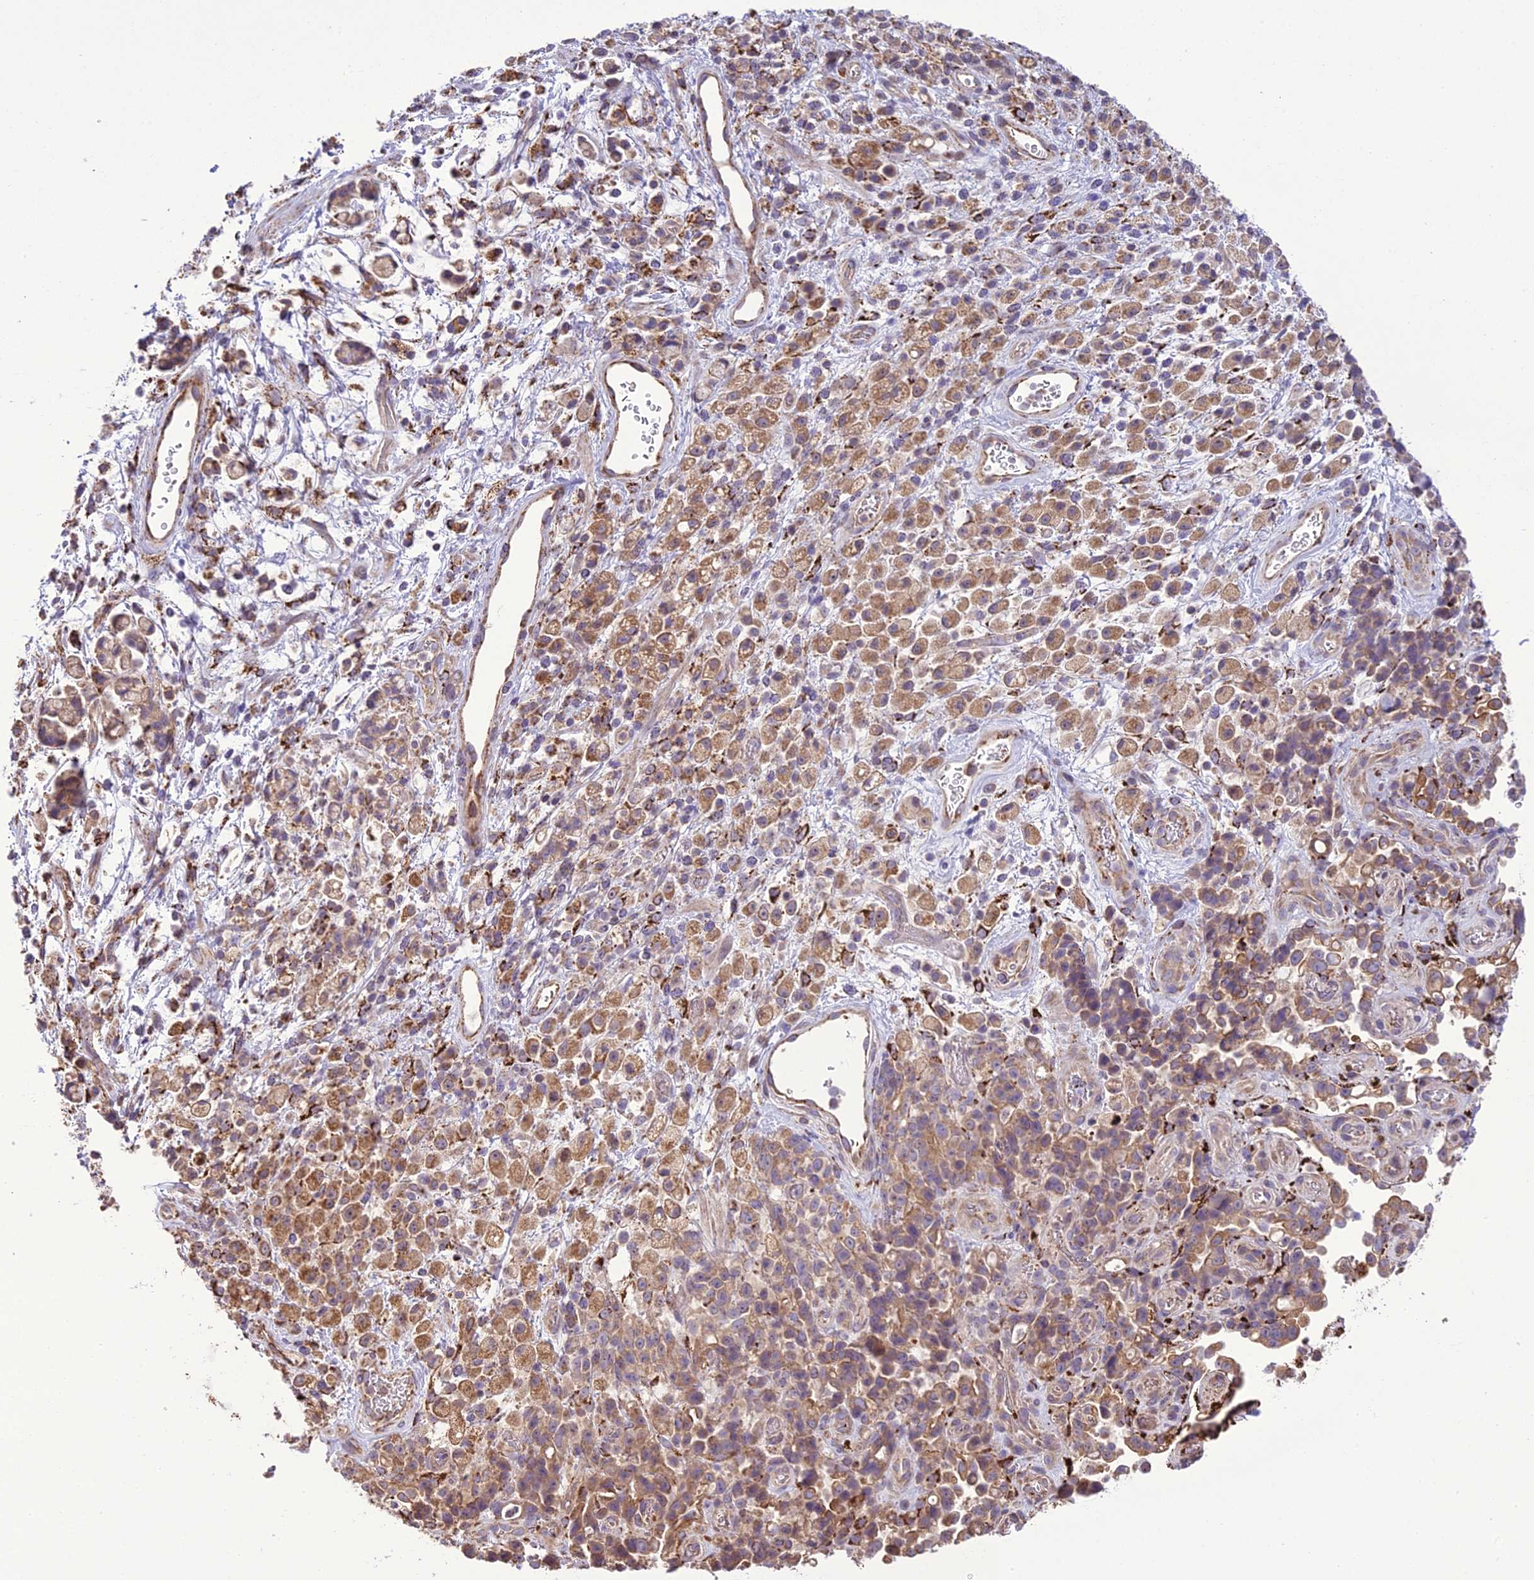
{"staining": {"intensity": "moderate", "quantity": ">75%", "location": "cytoplasmic/membranous"}, "tissue": "stomach cancer", "cell_type": "Tumor cells", "image_type": "cancer", "snomed": [{"axis": "morphology", "description": "Adenocarcinoma, NOS"}, {"axis": "topography", "description": "Stomach"}], "caption": "Immunohistochemistry (DAB (3,3'-diaminobenzidine)) staining of human stomach cancer (adenocarcinoma) displays moderate cytoplasmic/membranous protein staining in approximately >75% of tumor cells.", "gene": "TBC1D24", "patient": {"sex": "female", "age": 60}}